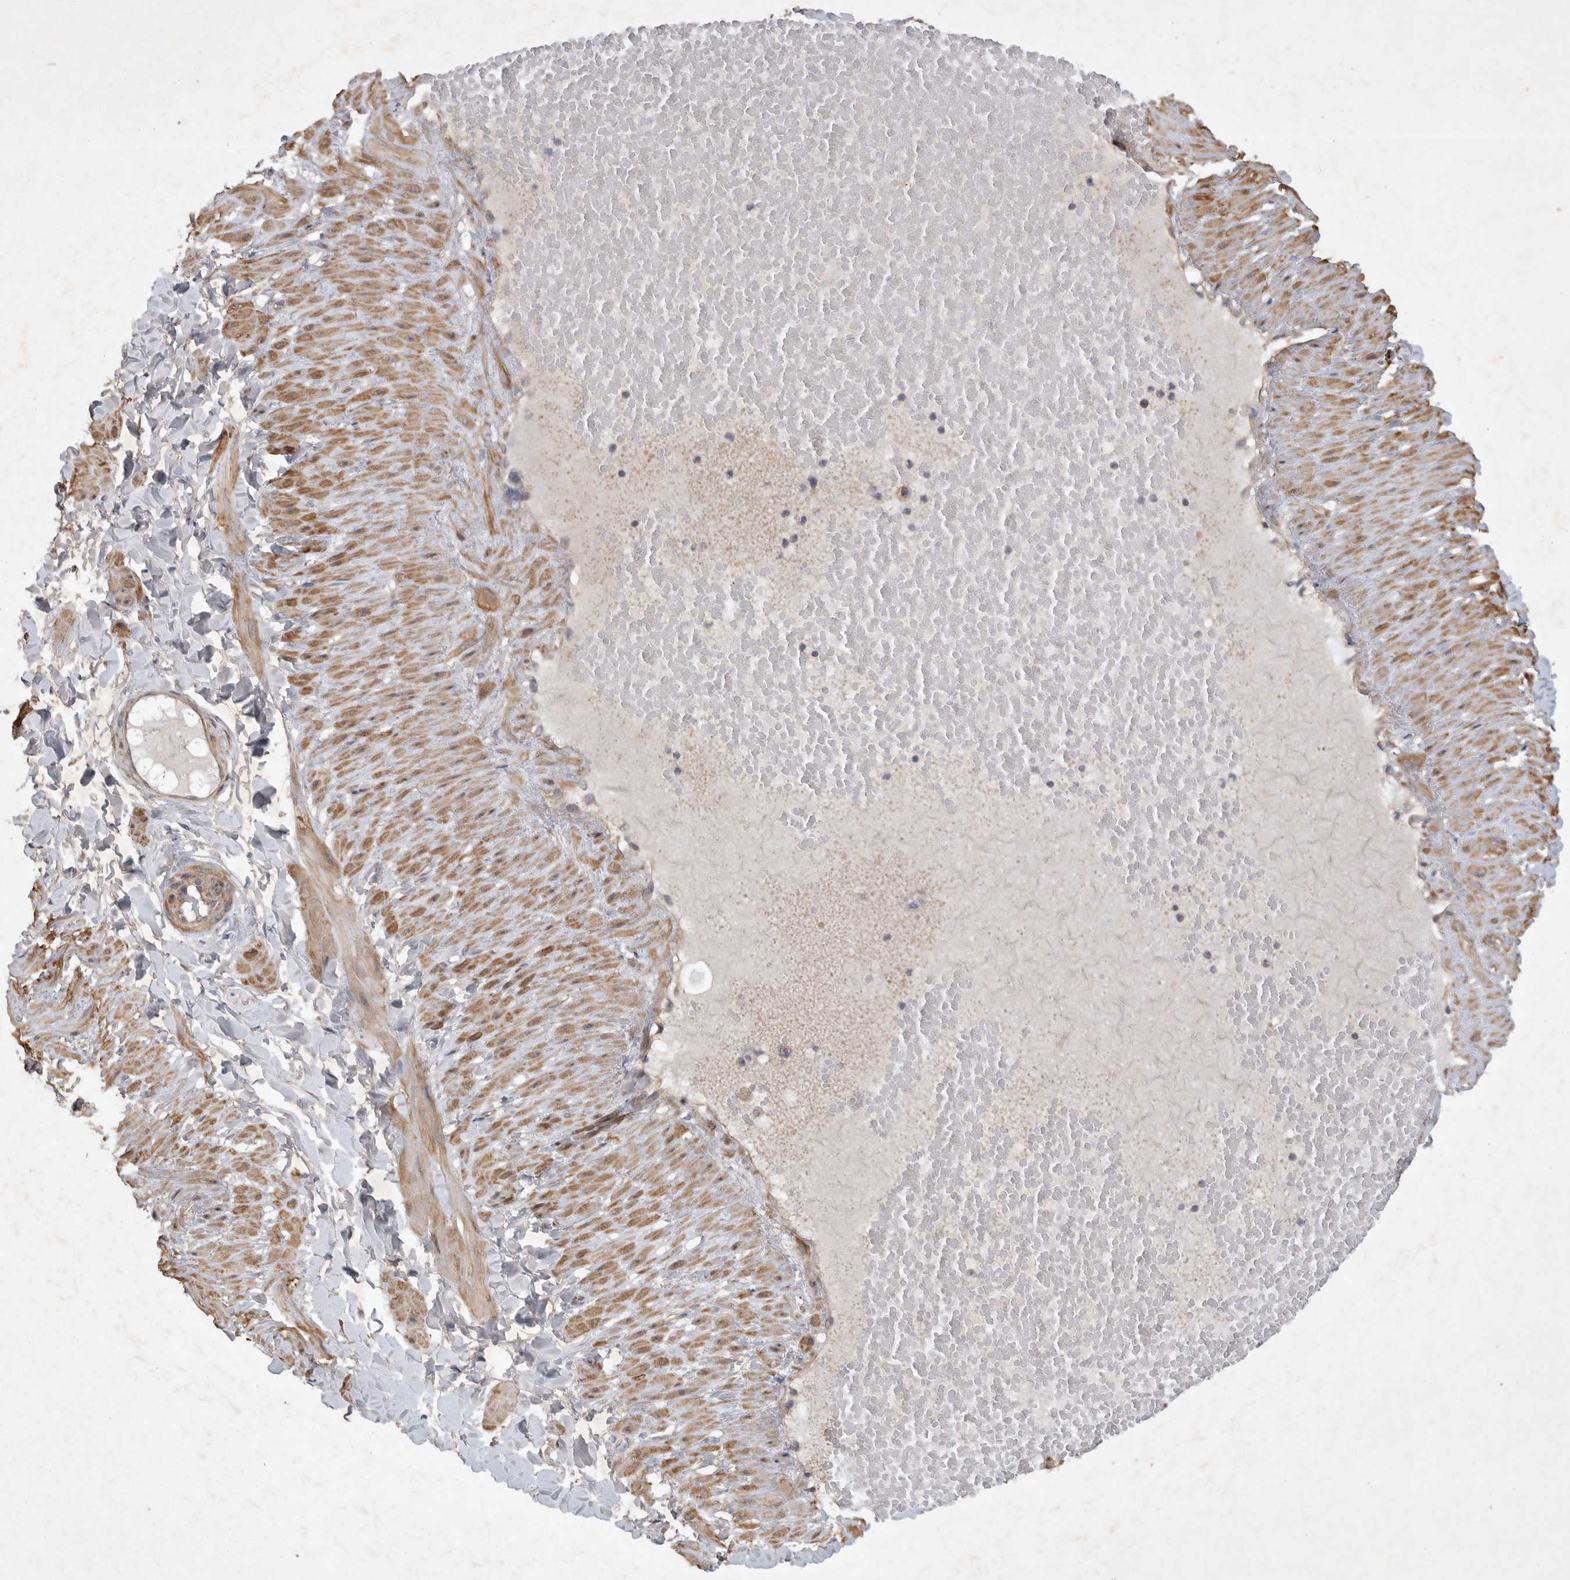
{"staining": {"intensity": "weak", "quantity": "<25%", "location": "cytoplasmic/membranous"}, "tissue": "soft tissue", "cell_type": "Fibroblasts", "image_type": "normal", "snomed": [{"axis": "morphology", "description": "Normal tissue, NOS"}, {"axis": "topography", "description": "Adipose tissue"}, {"axis": "topography", "description": "Vascular tissue"}, {"axis": "topography", "description": "Peripheral nerve tissue"}], "caption": "The histopathology image displays no significant staining in fibroblasts of soft tissue. (DAB IHC with hematoxylin counter stain).", "gene": "EDEM3", "patient": {"sex": "male", "age": 25}}